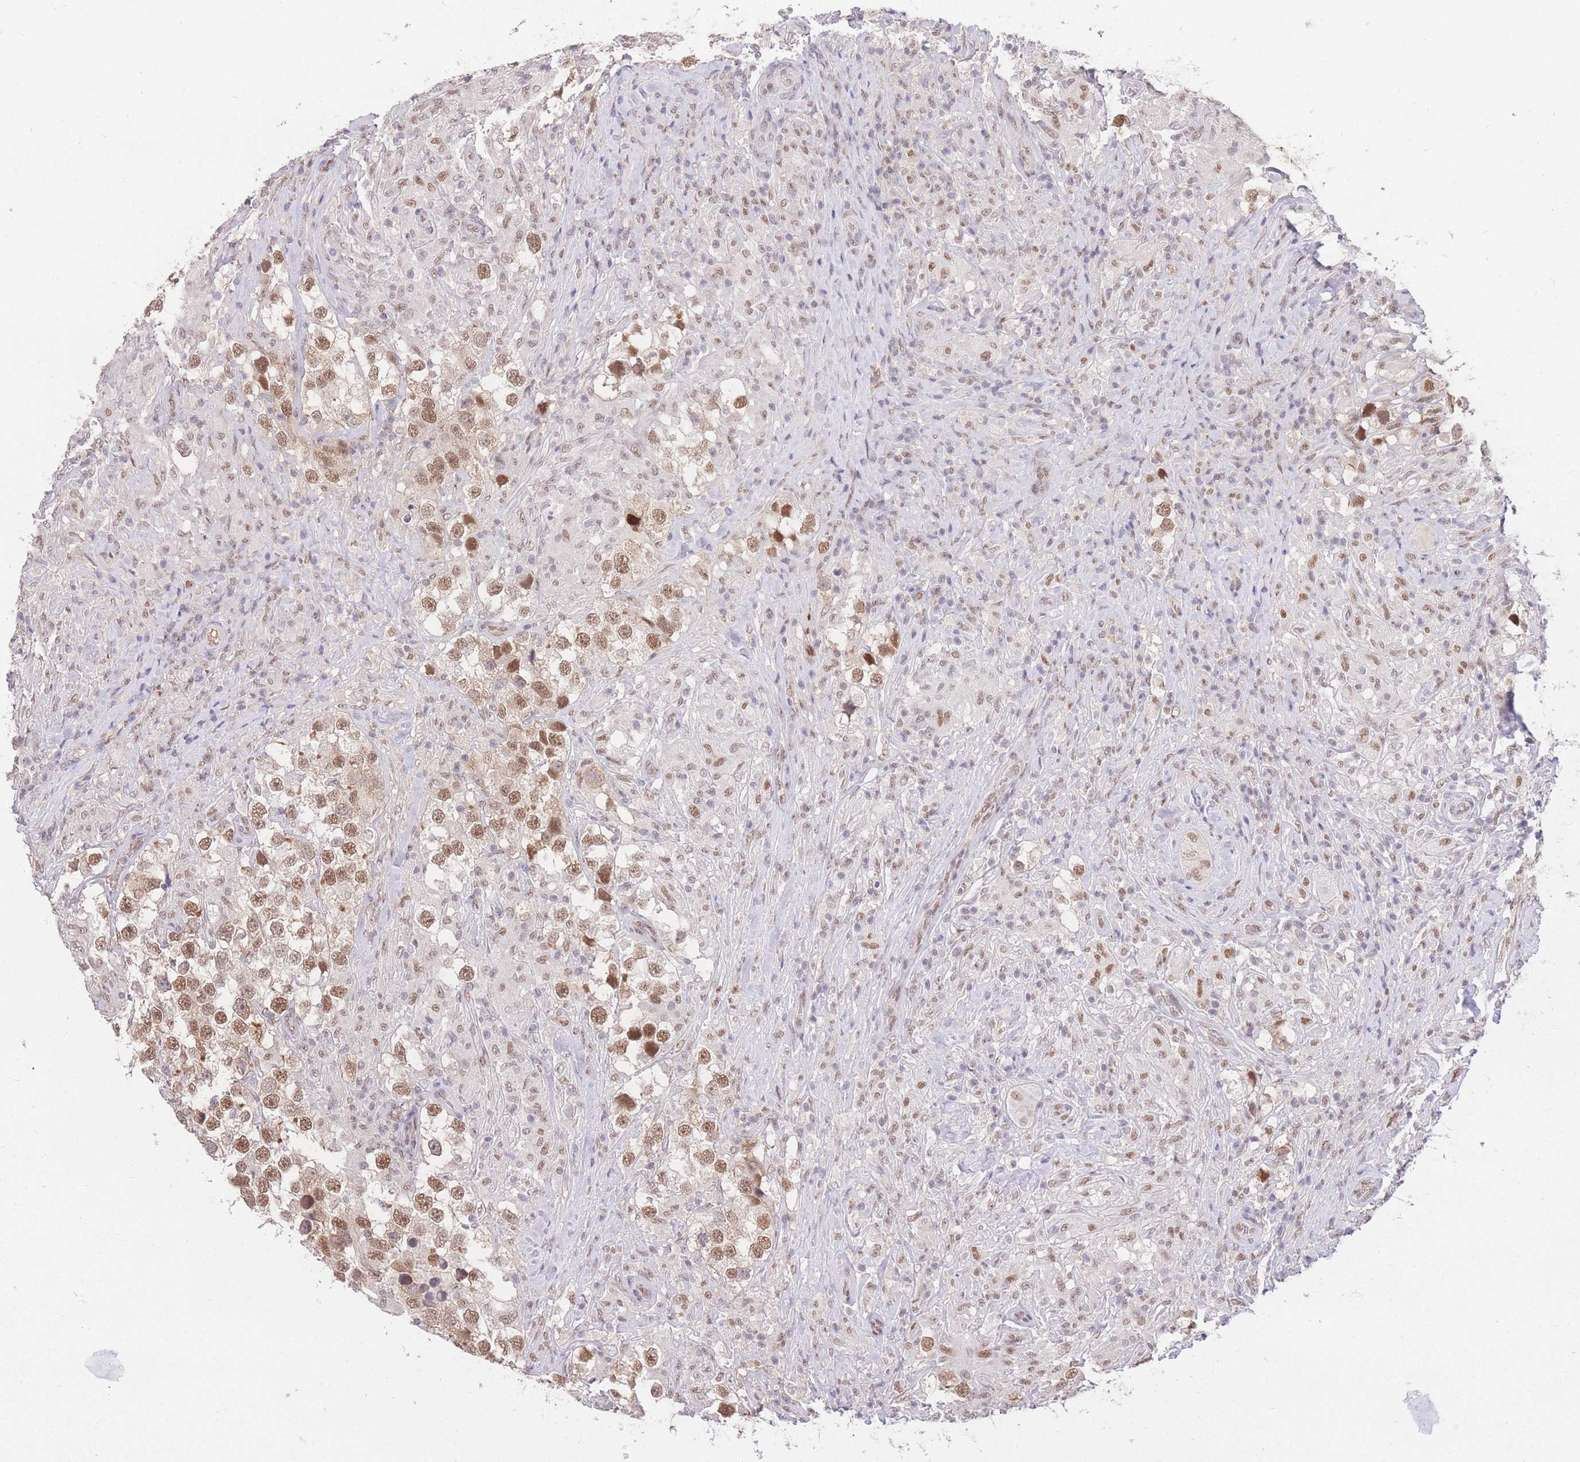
{"staining": {"intensity": "moderate", "quantity": ">75%", "location": "nuclear"}, "tissue": "testis cancer", "cell_type": "Tumor cells", "image_type": "cancer", "snomed": [{"axis": "morphology", "description": "Seminoma, NOS"}, {"axis": "topography", "description": "Testis"}], "caption": "The histopathology image reveals staining of testis cancer, revealing moderate nuclear protein positivity (brown color) within tumor cells.", "gene": "UBXN7", "patient": {"sex": "male", "age": 46}}